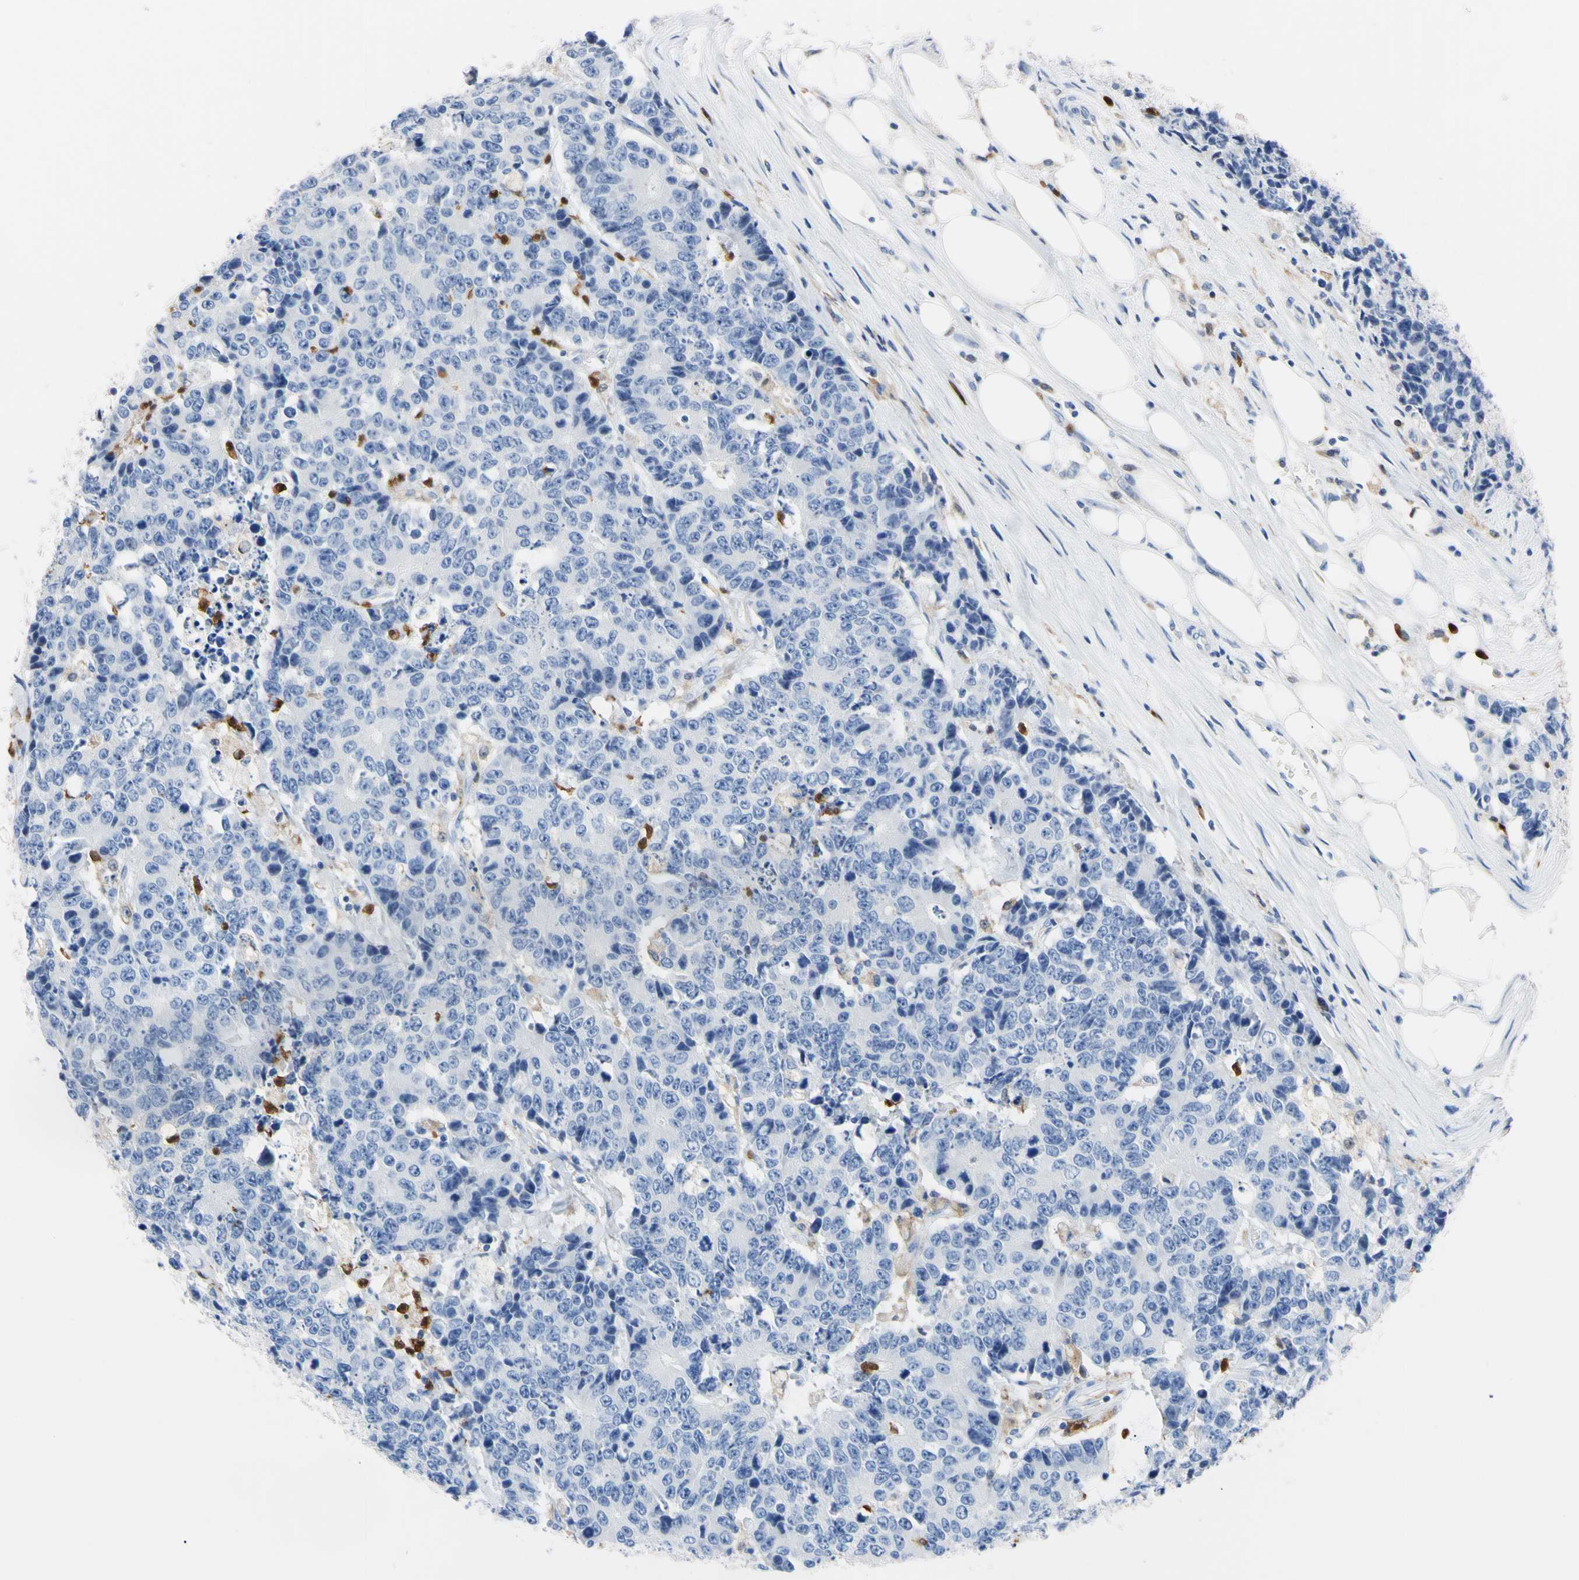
{"staining": {"intensity": "negative", "quantity": "none", "location": "none"}, "tissue": "colorectal cancer", "cell_type": "Tumor cells", "image_type": "cancer", "snomed": [{"axis": "morphology", "description": "Adenocarcinoma, NOS"}, {"axis": "topography", "description": "Colon"}], "caption": "High magnification brightfield microscopy of colorectal cancer (adenocarcinoma) stained with DAB (brown) and counterstained with hematoxylin (blue): tumor cells show no significant positivity. (DAB IHC visualized using brightfield microscopy, high magnification).", "gene": "NCF4", "patient": {"sex": "female", "age": 86}}